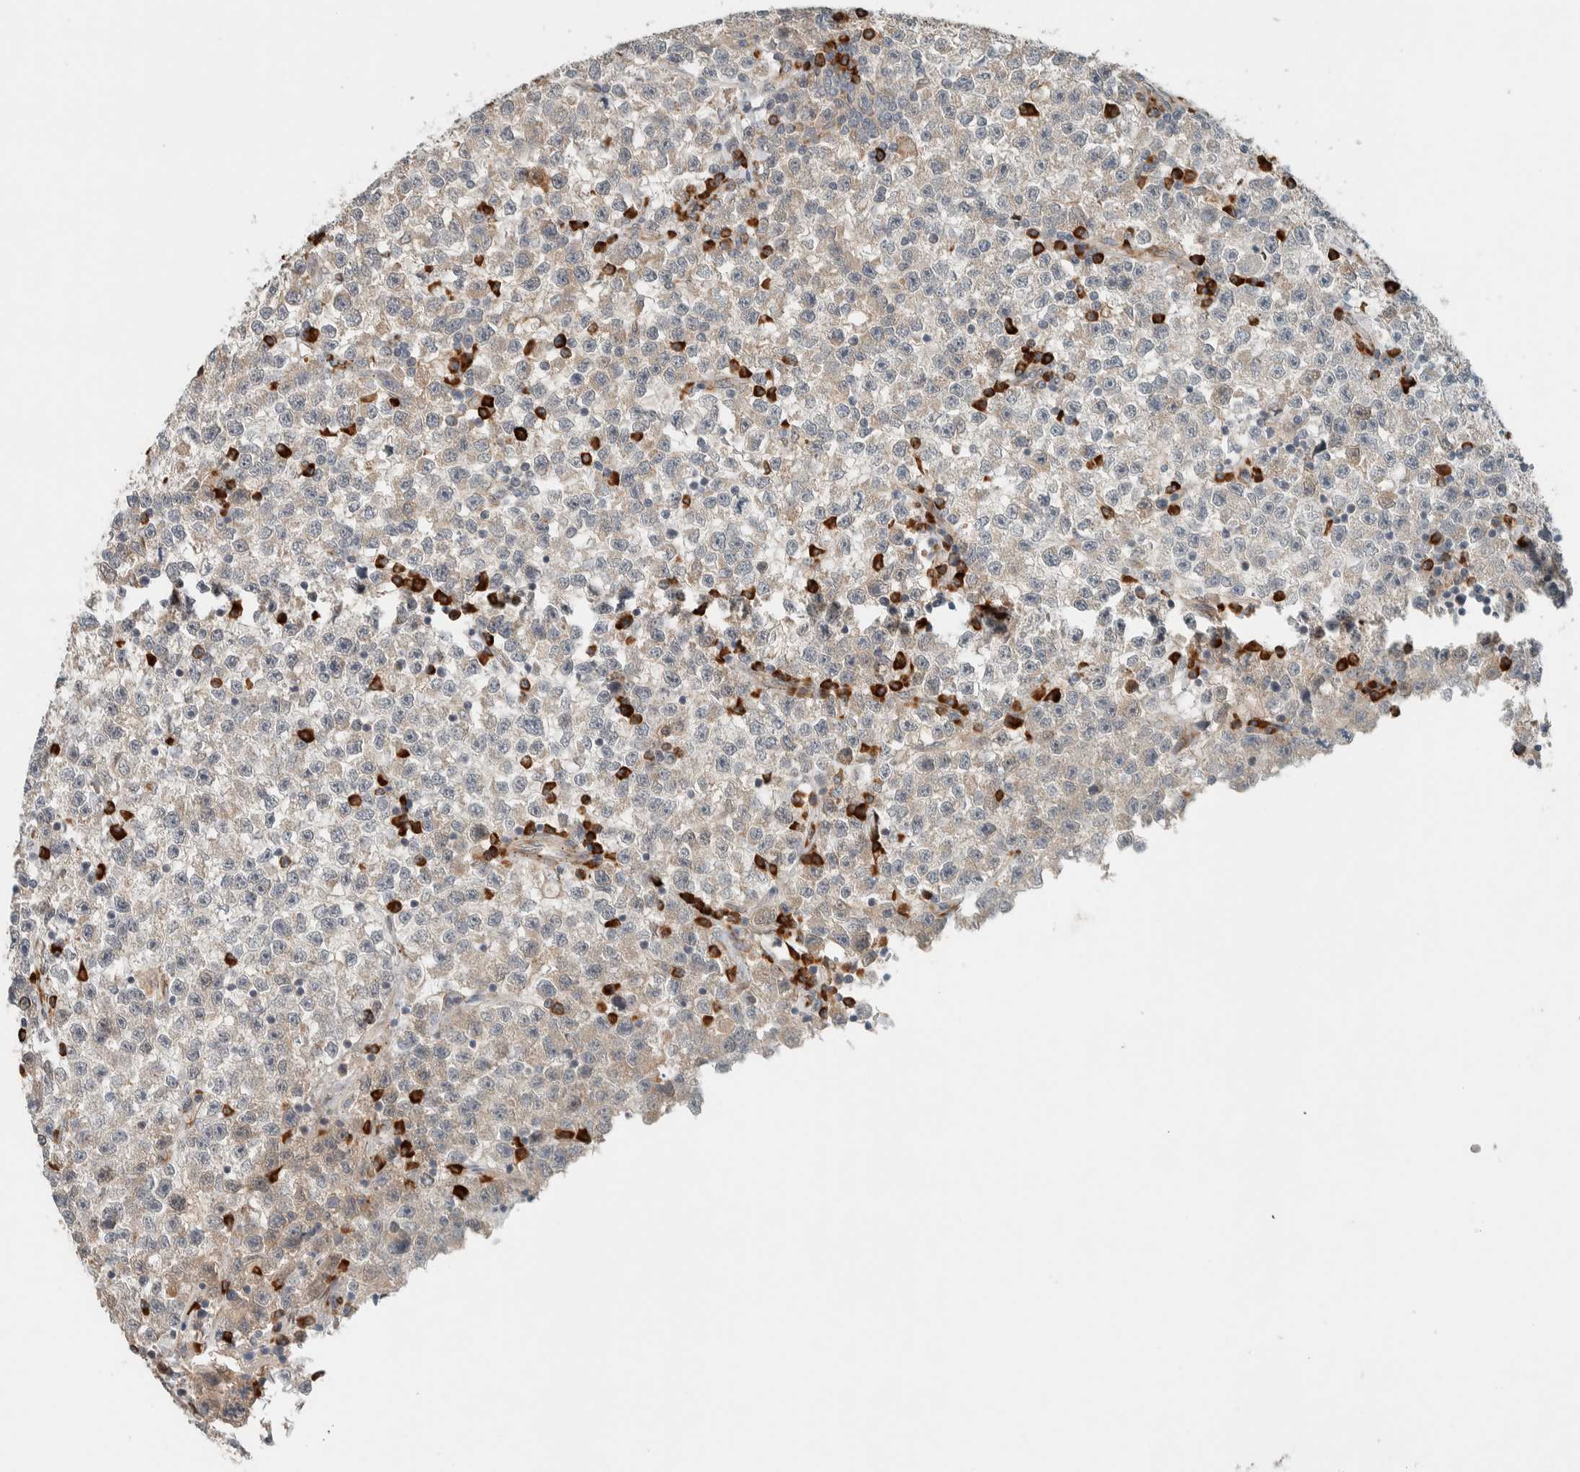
{"staining": {"intensity": "weak", "quantity": "<25%", "location": "cytoplasmic/membranous"}, "tissue": "testis cancer", "cell_type": "Tumor cells", "image_type": "cancer", "snomed": [{"axis": "morphology", "description": "Seminoma, NOS"}, {"axis": "topography", "description": "Testis"}], "caption": "Immunohistochemistry photomicrograph of neoplastic tissue: human testis cancer stained with DAB (3,3'-diaminobenzidine) shows no significant protein staining in tumor cells.", "gene": "CTBP2", "patient": {"sex": "male", "age": 22}}